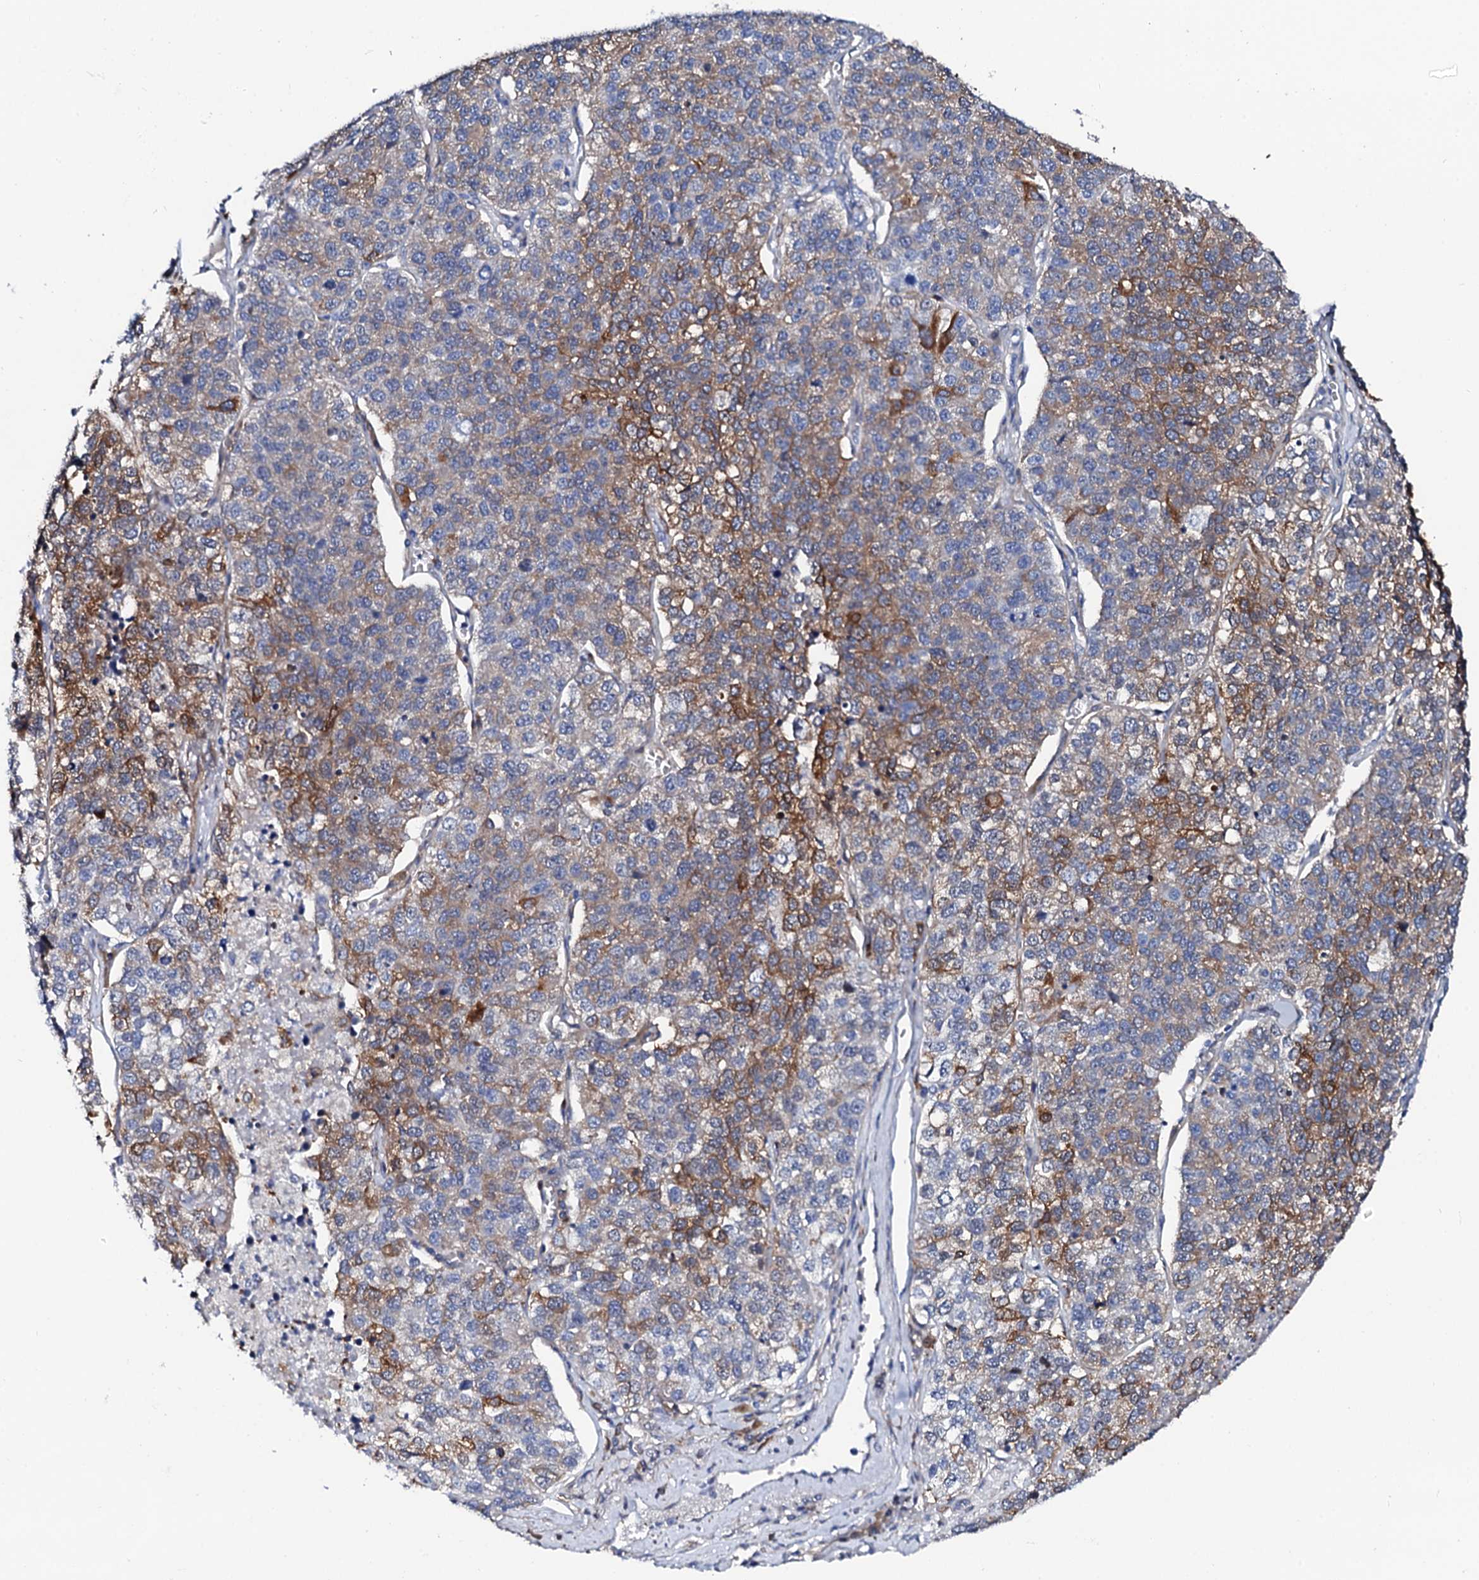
{"staining": {"intensity": "moderate", "quantity": "<25%", "location": "cytoplasmic/membranous"}, "tissue": "lung cancer", "cell_type": "Tumor cells", "image_type": "cancer", "snomed": [{"axis": "morphology", "description": "Adenocarcinoma, NOS"}, {"axis": "topography", "description": "Lung"}], "caption": "DAB (3,3'-diaminobenzidine) immunohistochemical staining of human adenocarcinoma (lung) shows moderate cytoplasmic/membranous protein expression in approximately <25% of tumor cells.", "gene": "GLB1L3", "patient": {"sex": "male", "age": 49}}